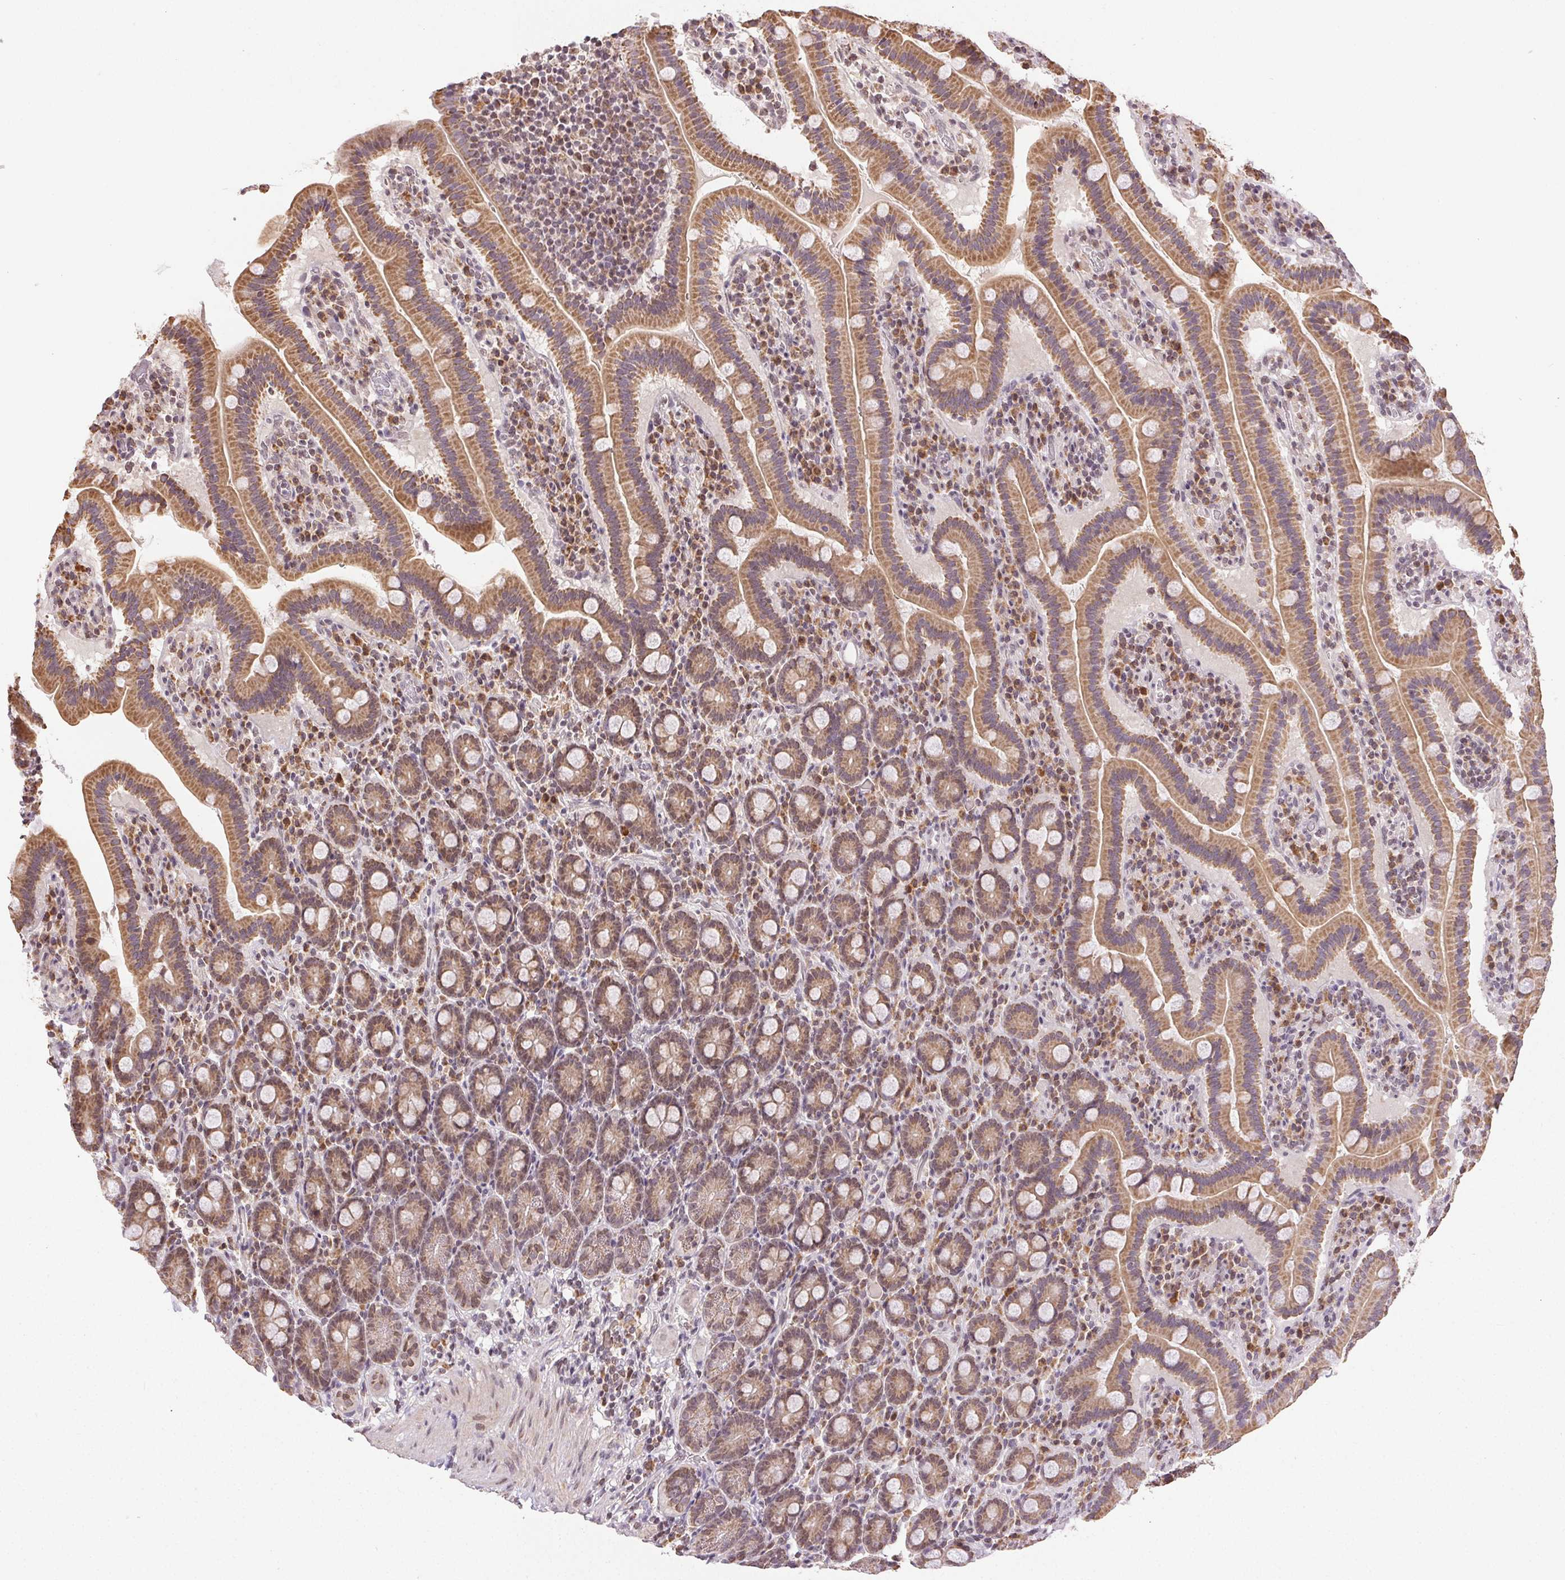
{"staining": {"intensity": "moderate", "quantity": ">75%", "location": "cytoplasmic/membranous"}, "tissue": "small intestine", "cell_type": "Glandular cells", "image_type": "normal", "snomed": [{"axis": "morphology", "description": "Normal tissue, NOS"}, {"axis": "topography", "description": "Small intestine"}], "caption": "Brown immunohistochemical staining in normal human small intestine shows moderate cytoplasmic/membranous expression in about >75% of glandular cells. (DAB IHC with brightfield microscopy, high magnification).", "gene": "PIWIL4", "patient": {"sex": "male", "age": 26}}